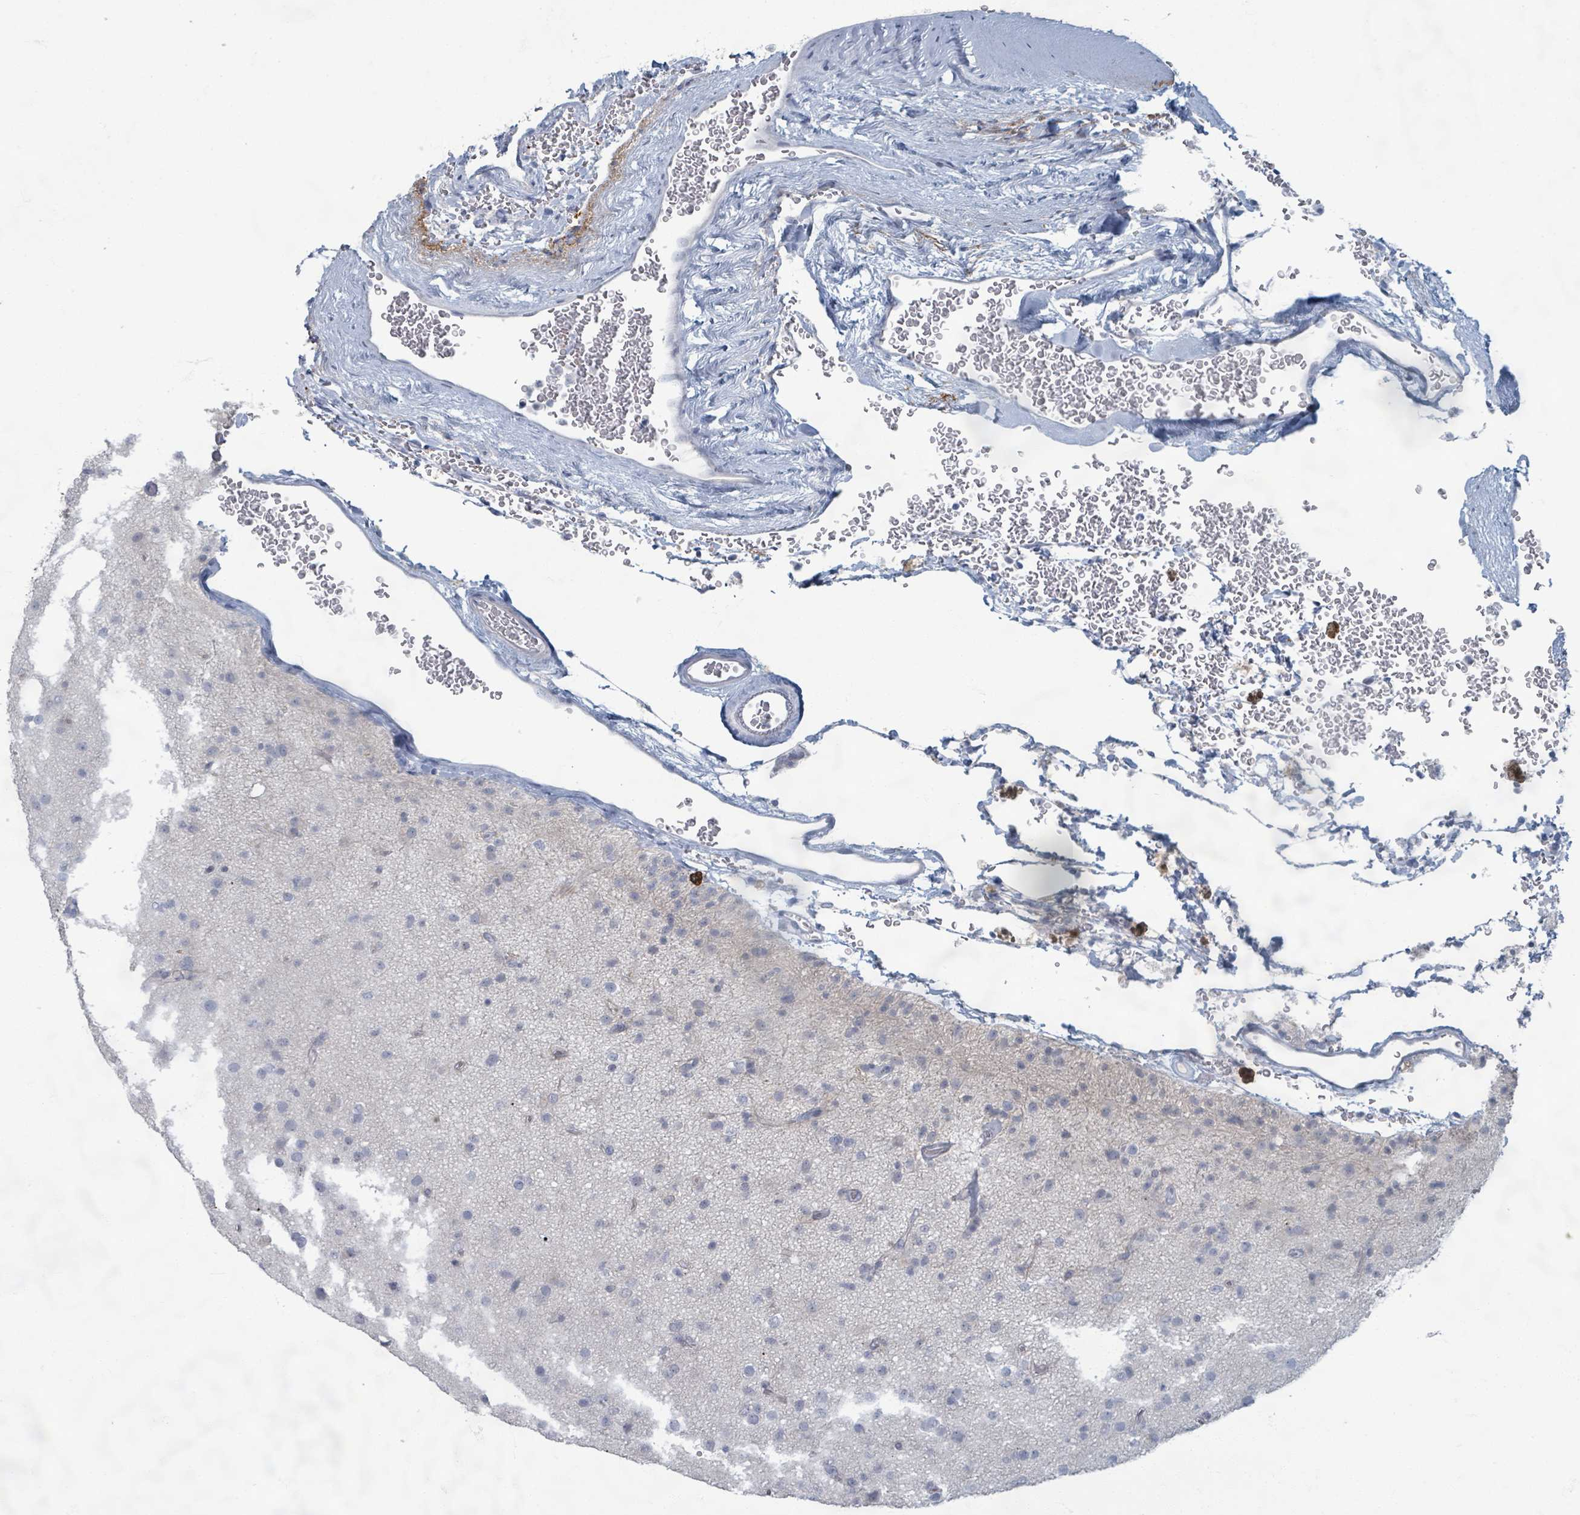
{"staining": {"intensity": "negative", "quantity": "none", "location": "none"}, "tissue": "glioma", "cell_type": "Tumor cells", "image_type": "cancer", "snomed": [{"axis": "morphology", "description": "Glioma, malignant, Low grade"}, {"axis": "topography", "description": "Brain"}], "caption": "An immunohistochemistry image of glioma is shown. There is no staining in tumor cells of glioma.", "gene": "WNT11", "patient": {"sex": "male", "age": 65}}